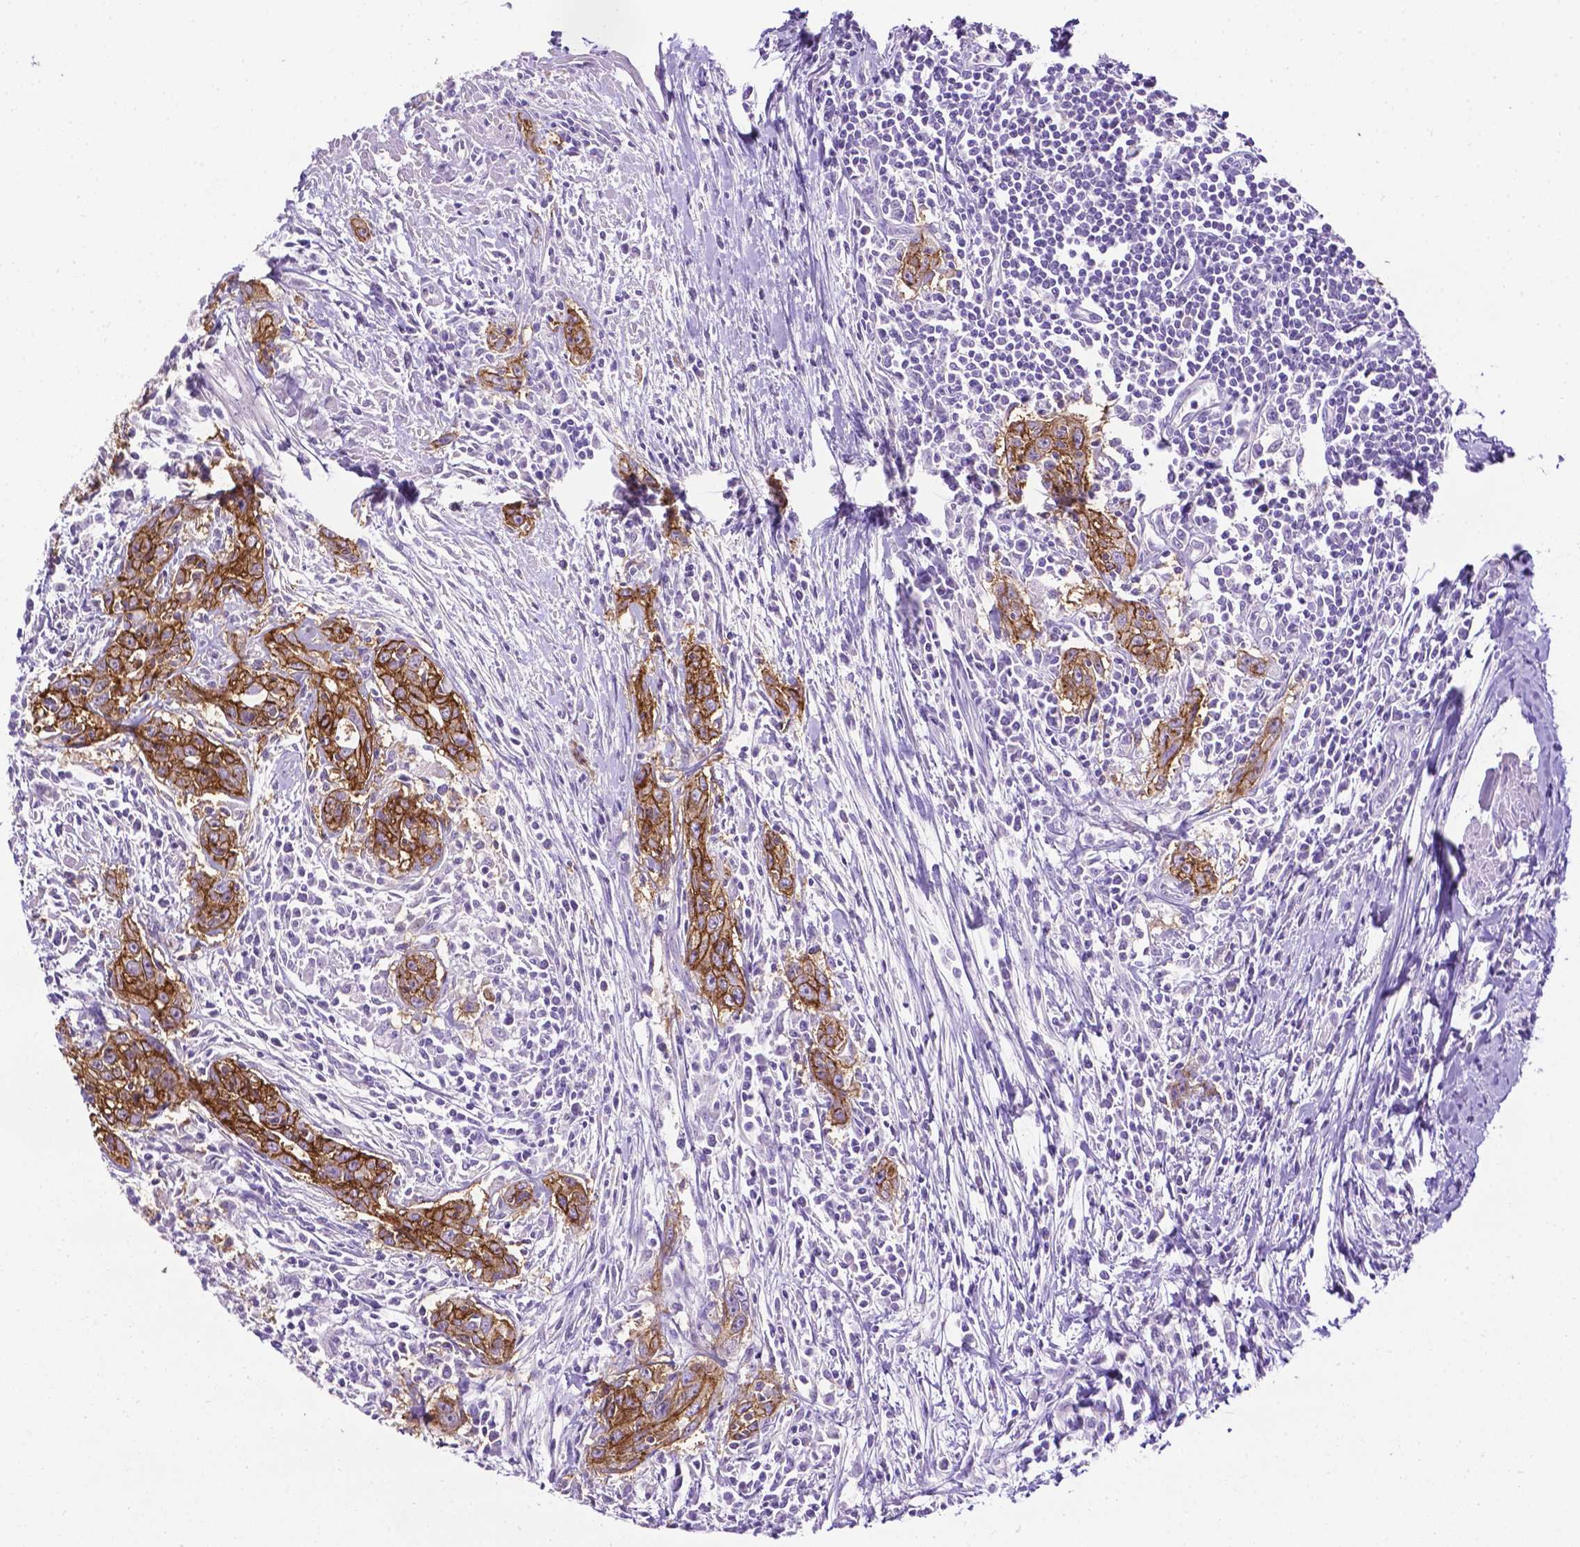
{"staining": {"intensity": "strong", "quantity": "25%-75%", "location": "cytoplasmic/membranous"}, "tissue": "urothelial cancer", "cell_type": "Tumor cells", "image_type": "cancer", "snomed": [{"axis": "morphology", "description": "Urothelial carcinoma, High grade"}, {"axis": "topography", "description": "Urinary bladder"}], "caption": "Human urothelial cancer stained with a protein marker reveals strong staining in tumor cells.", "gene": "TACSTD2", "patient": {"sex": "male", "age": 83}}